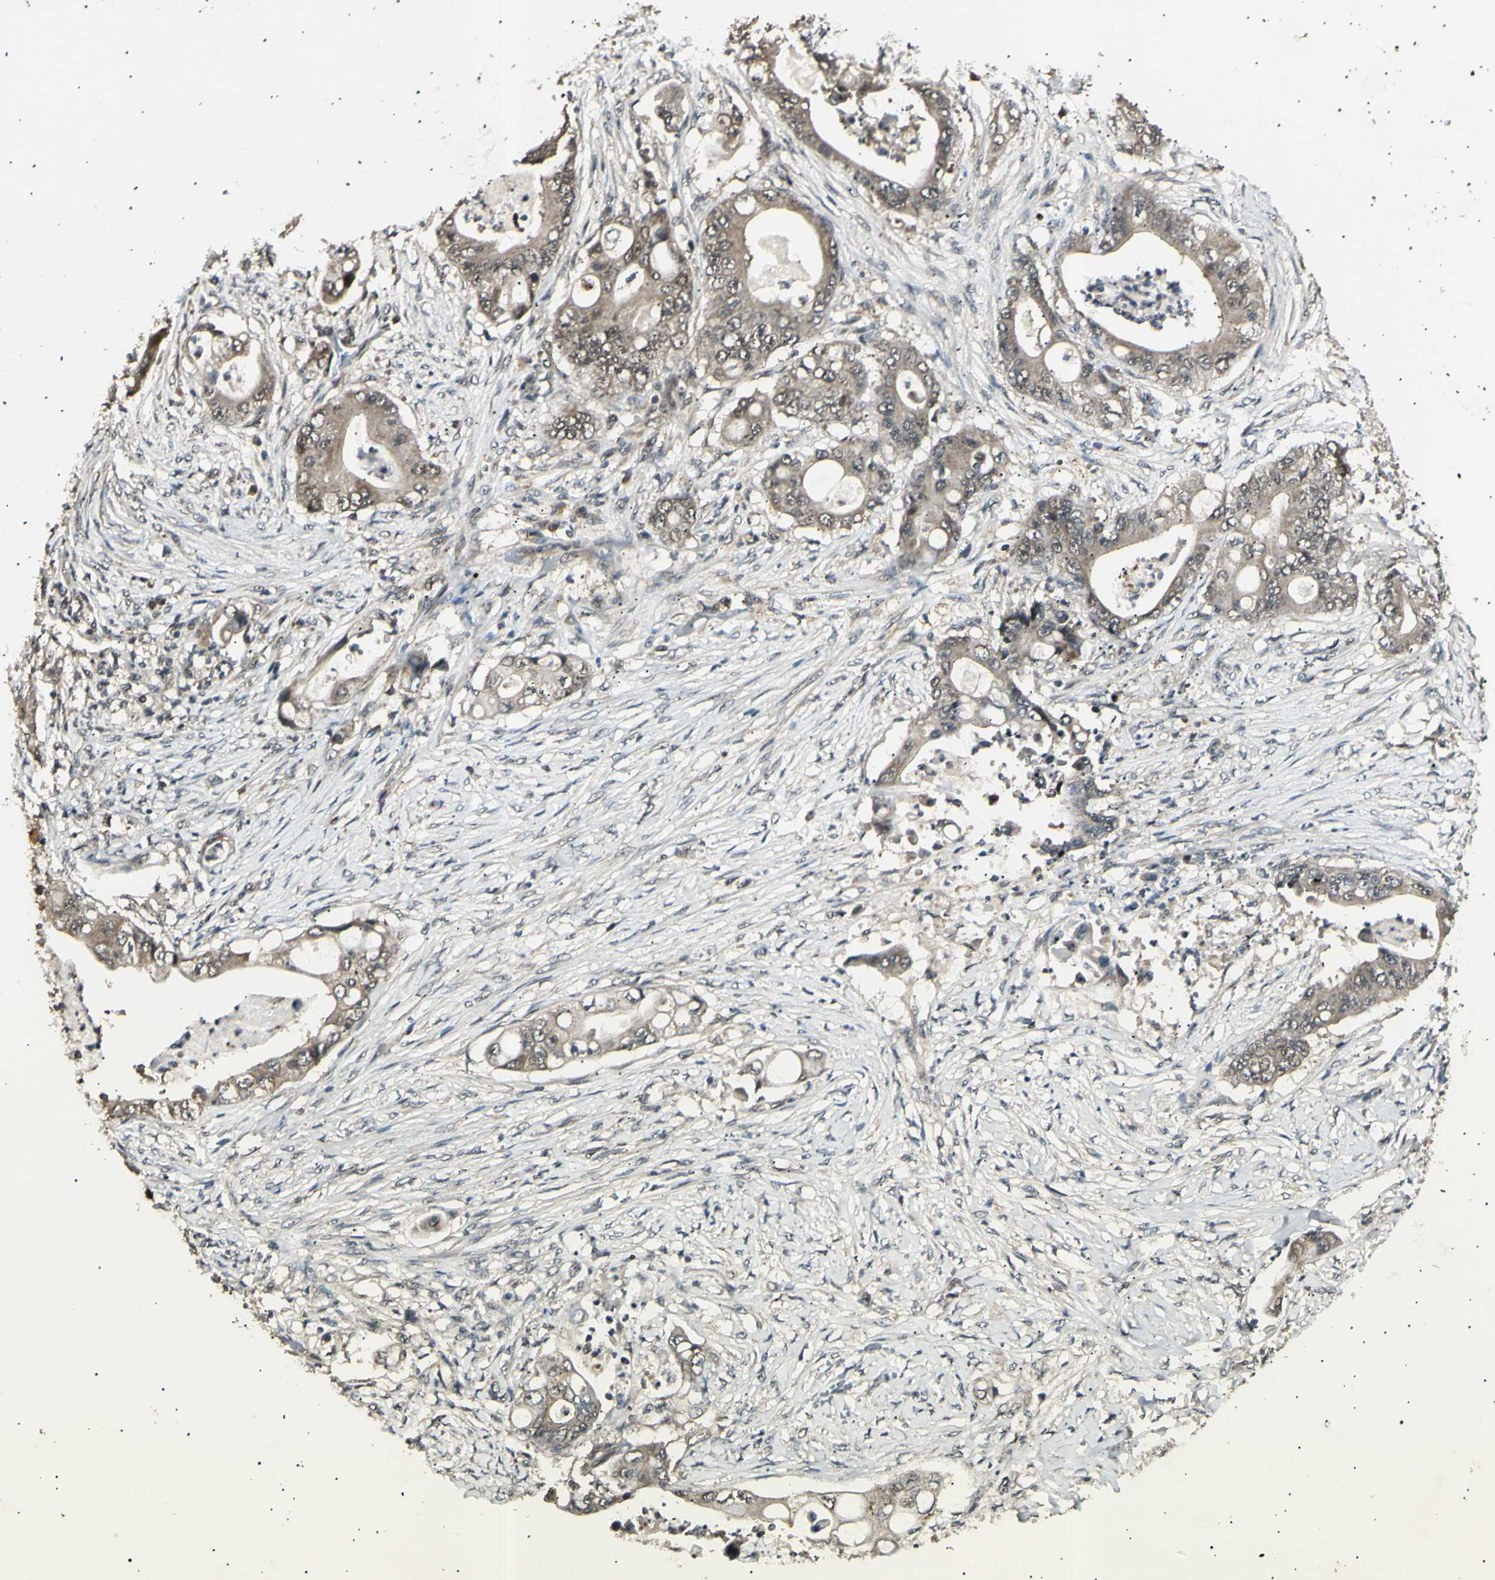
{"staining": {"intensity": "weak", "quantity": ">75%", "location": "cytoplasmic/membranous,nuclear"}, "tissue": "stomach cancer", "cell_type": "Tumor cells", "image_type": "cancer", "snomed": [{"axis": "morphology", "description": "Adenocarcinoma, NOS"}, {"axis": "topography", "description": "Stomach"}], "caption": "Brown immunohistochemical staining in human stomach adenocarcinoma displays weak cytoplasmic/membranous and nuclear staining in about >75% of tumor cells. The protein is stained brown, and the nuclei are stained in blue (DAB (3,3'-diaminobenzidine) IHC with brightfield microscopy, high magnification).", "gene": "NUAK2", "patient": {"sex": "female", "age": 73}}